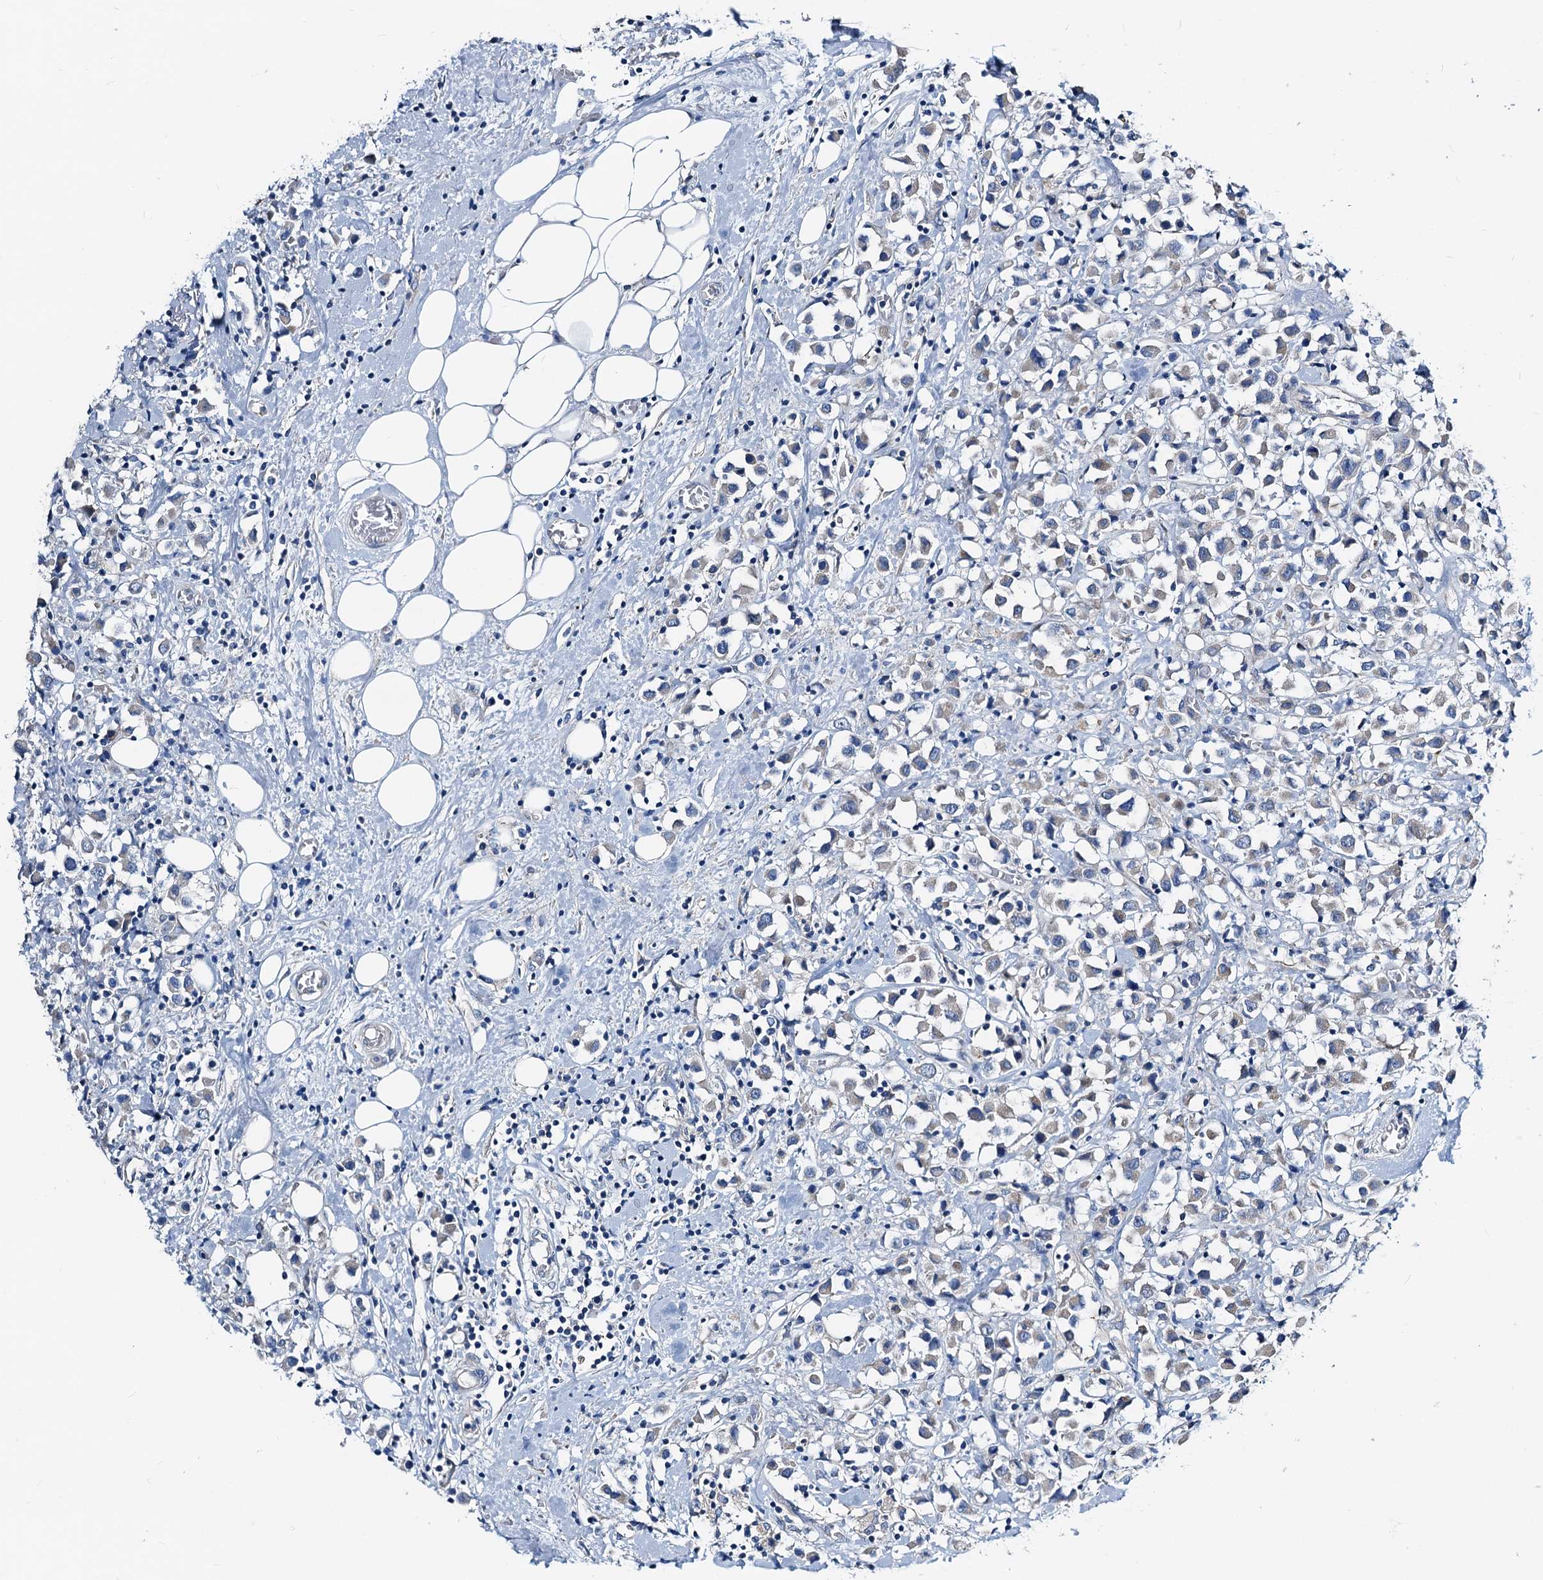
{"staining": {"intensity": "negative", "quantity": "none", "location": "none"}, "tissue": "breast cancer", "cell_type": "Tumor cells", "image_type": "cancer", "snomed": [{"axis": "morphology", "description": "Duct carcinoma"}, {"axis": "topography", "description": "Breast"}], "caption": "The immunohistochemistry (IHC) histopathology image has no significant expression in tumor cells of breast cancer (invasive ductal carcinoma) tissue.", "gene": "DYDC2", "patient": {"sex": "female", "age": 61}}